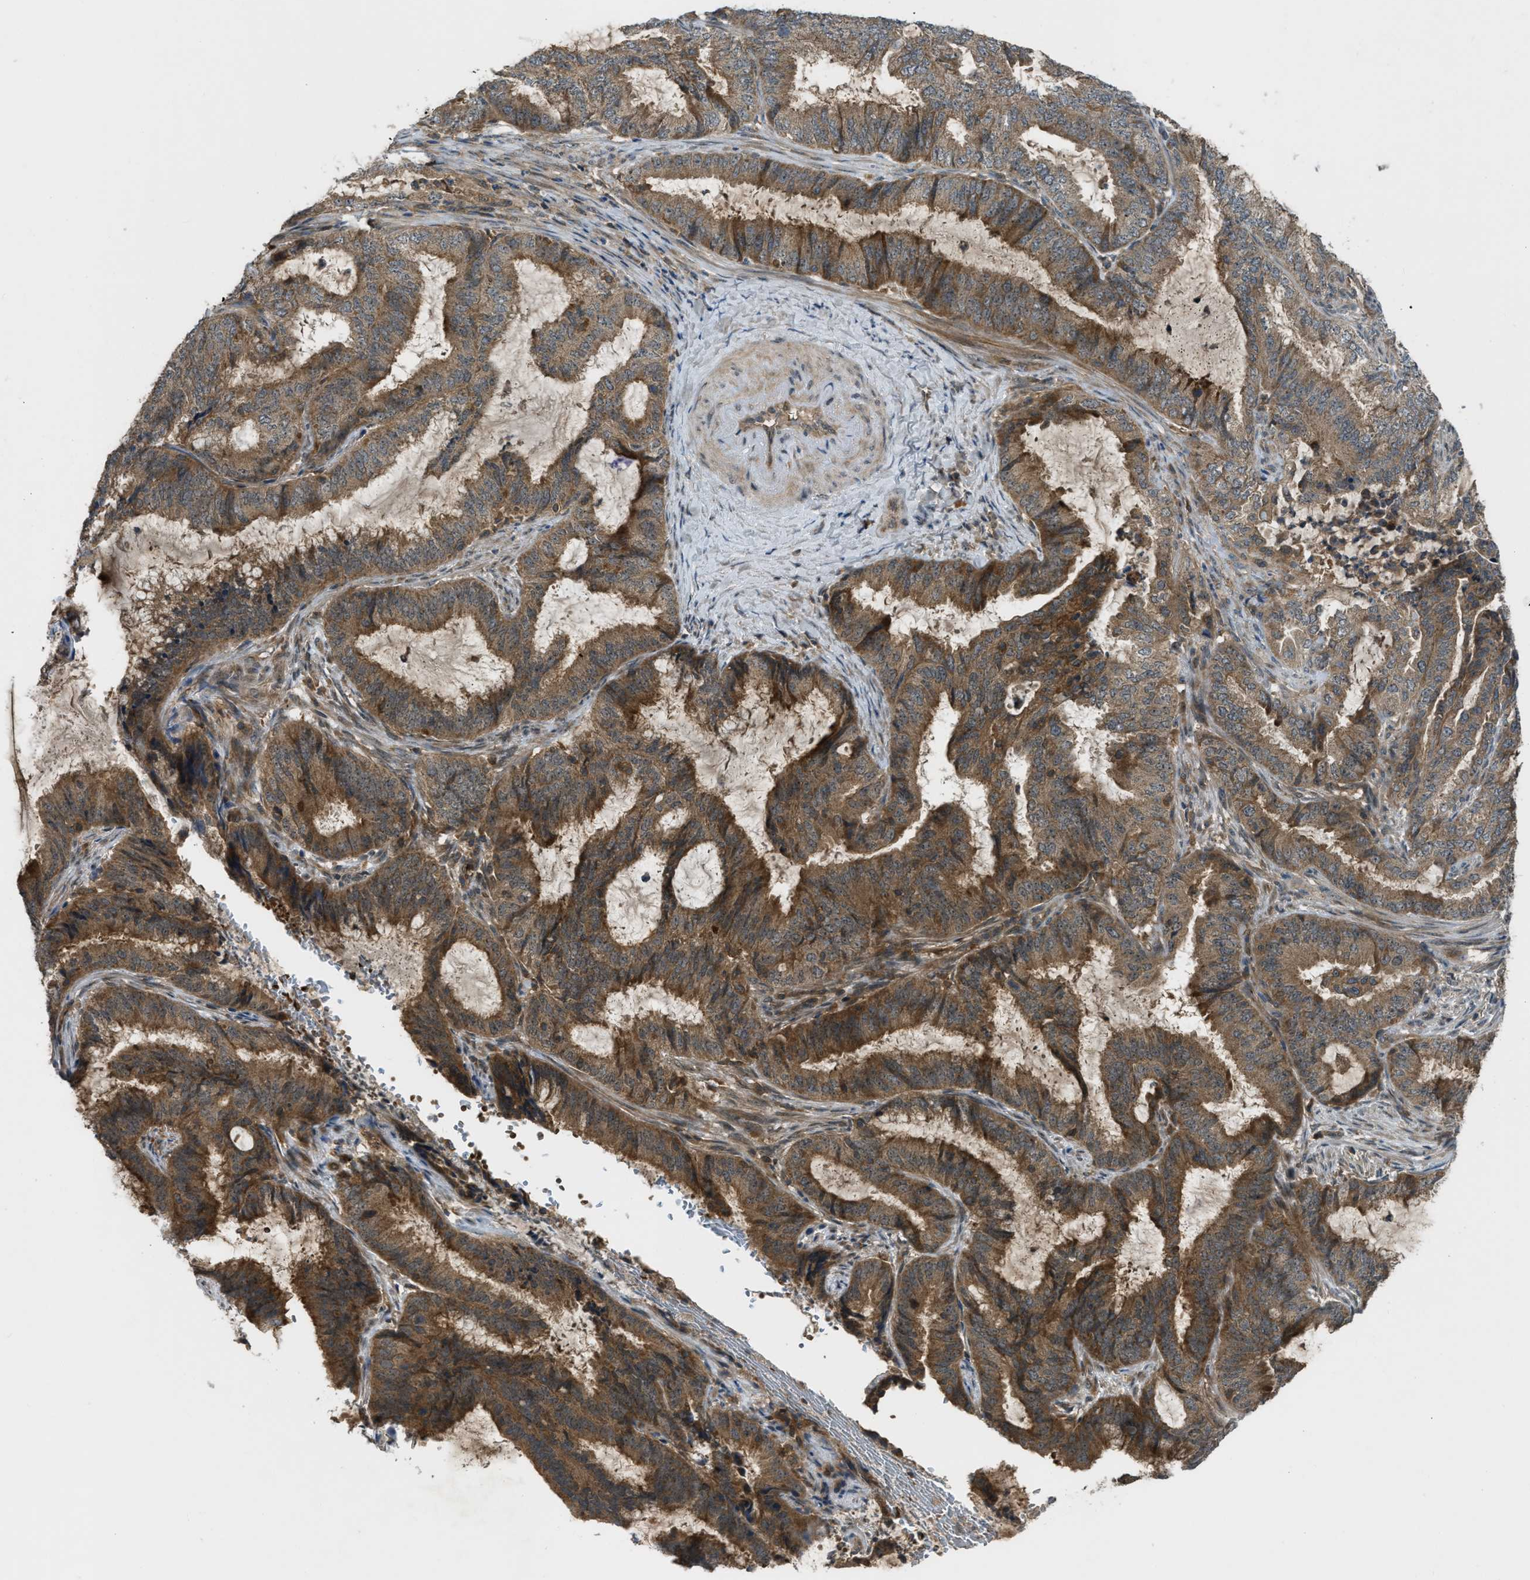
{"staining": {"intensity": "moderate", "quantity": ">75%", "location": "cytoplasmic/membranous"}, "tissue": "endometrial cancer", "cell_type": "Tumor cells", "image_type": "cancer", "snomed": [{"axis": "morphology", "description": "Adenocarcinoma, NOS"}, {"axis": "topography", "description": "Endometrium"}], "caption": "Immunohistochemical staining of endometrial adenocarcinoma exhibits medium levels of moderate cytoplasmic/membranous protein positivity in about >75% of tumor cells.", "gene": "ZNF71", "patient": {"sex": "female", "age": 51}}